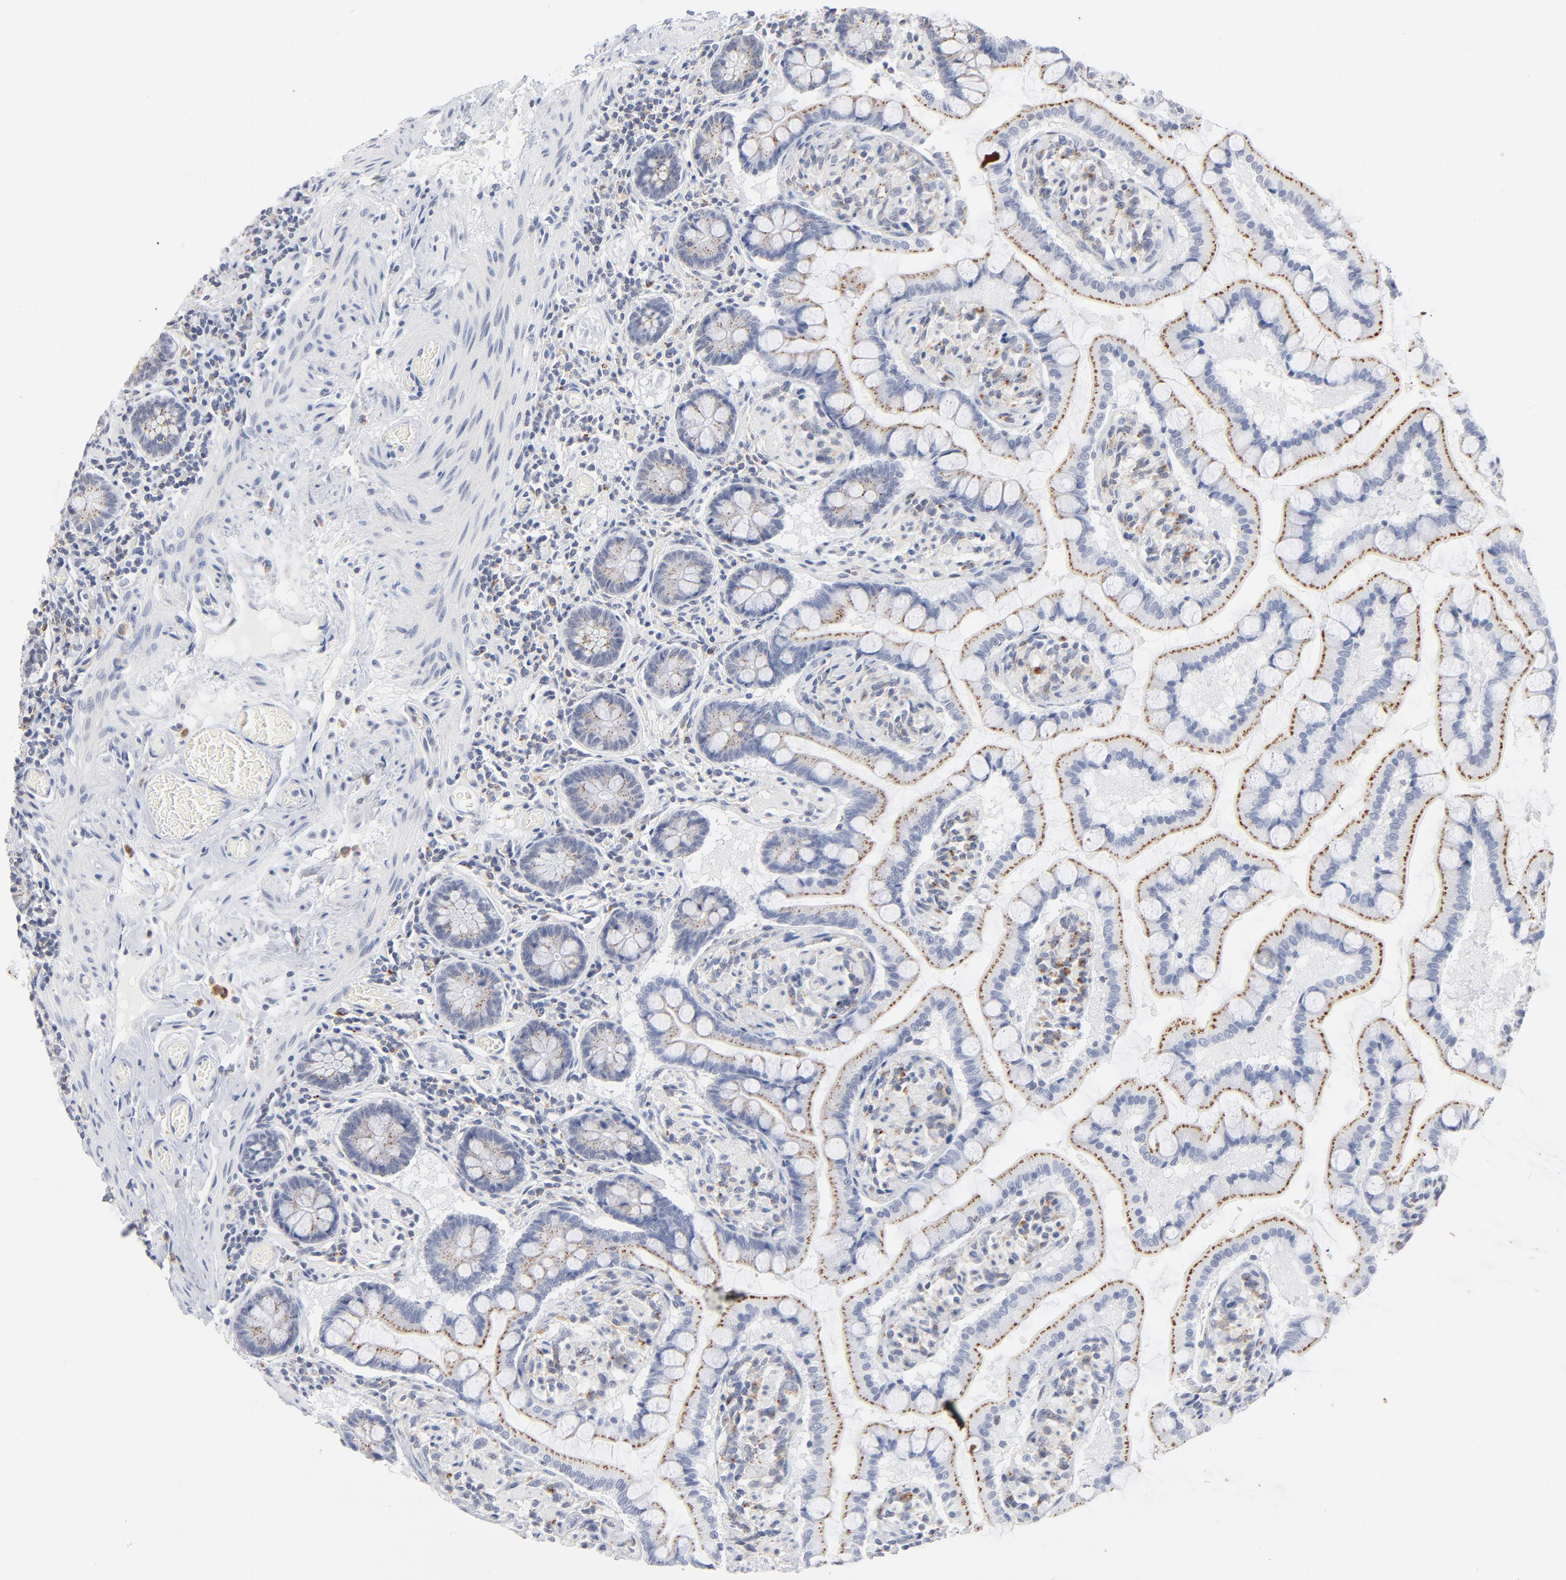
{"staining": {"intensity": "weak", "quantity": ">75%", "location": "cytoplasmic/membranous"}, "tissue": "small intestine", "cell_type": "Glandular cells", "image_type": "normal", "snomed": [{"axis": "morphology", "description": "Normal tissue, NOS"}, {"axis": "topography", "description": "Small intestine"}], "caption": "This is a photomicrograph of IHC staining of normal small intestine, which shows weak expression in the cytoplasmic/membranous of glandular cells.", "gene": "LTBP2", "patient": {"sex": "male", "age": 41}}